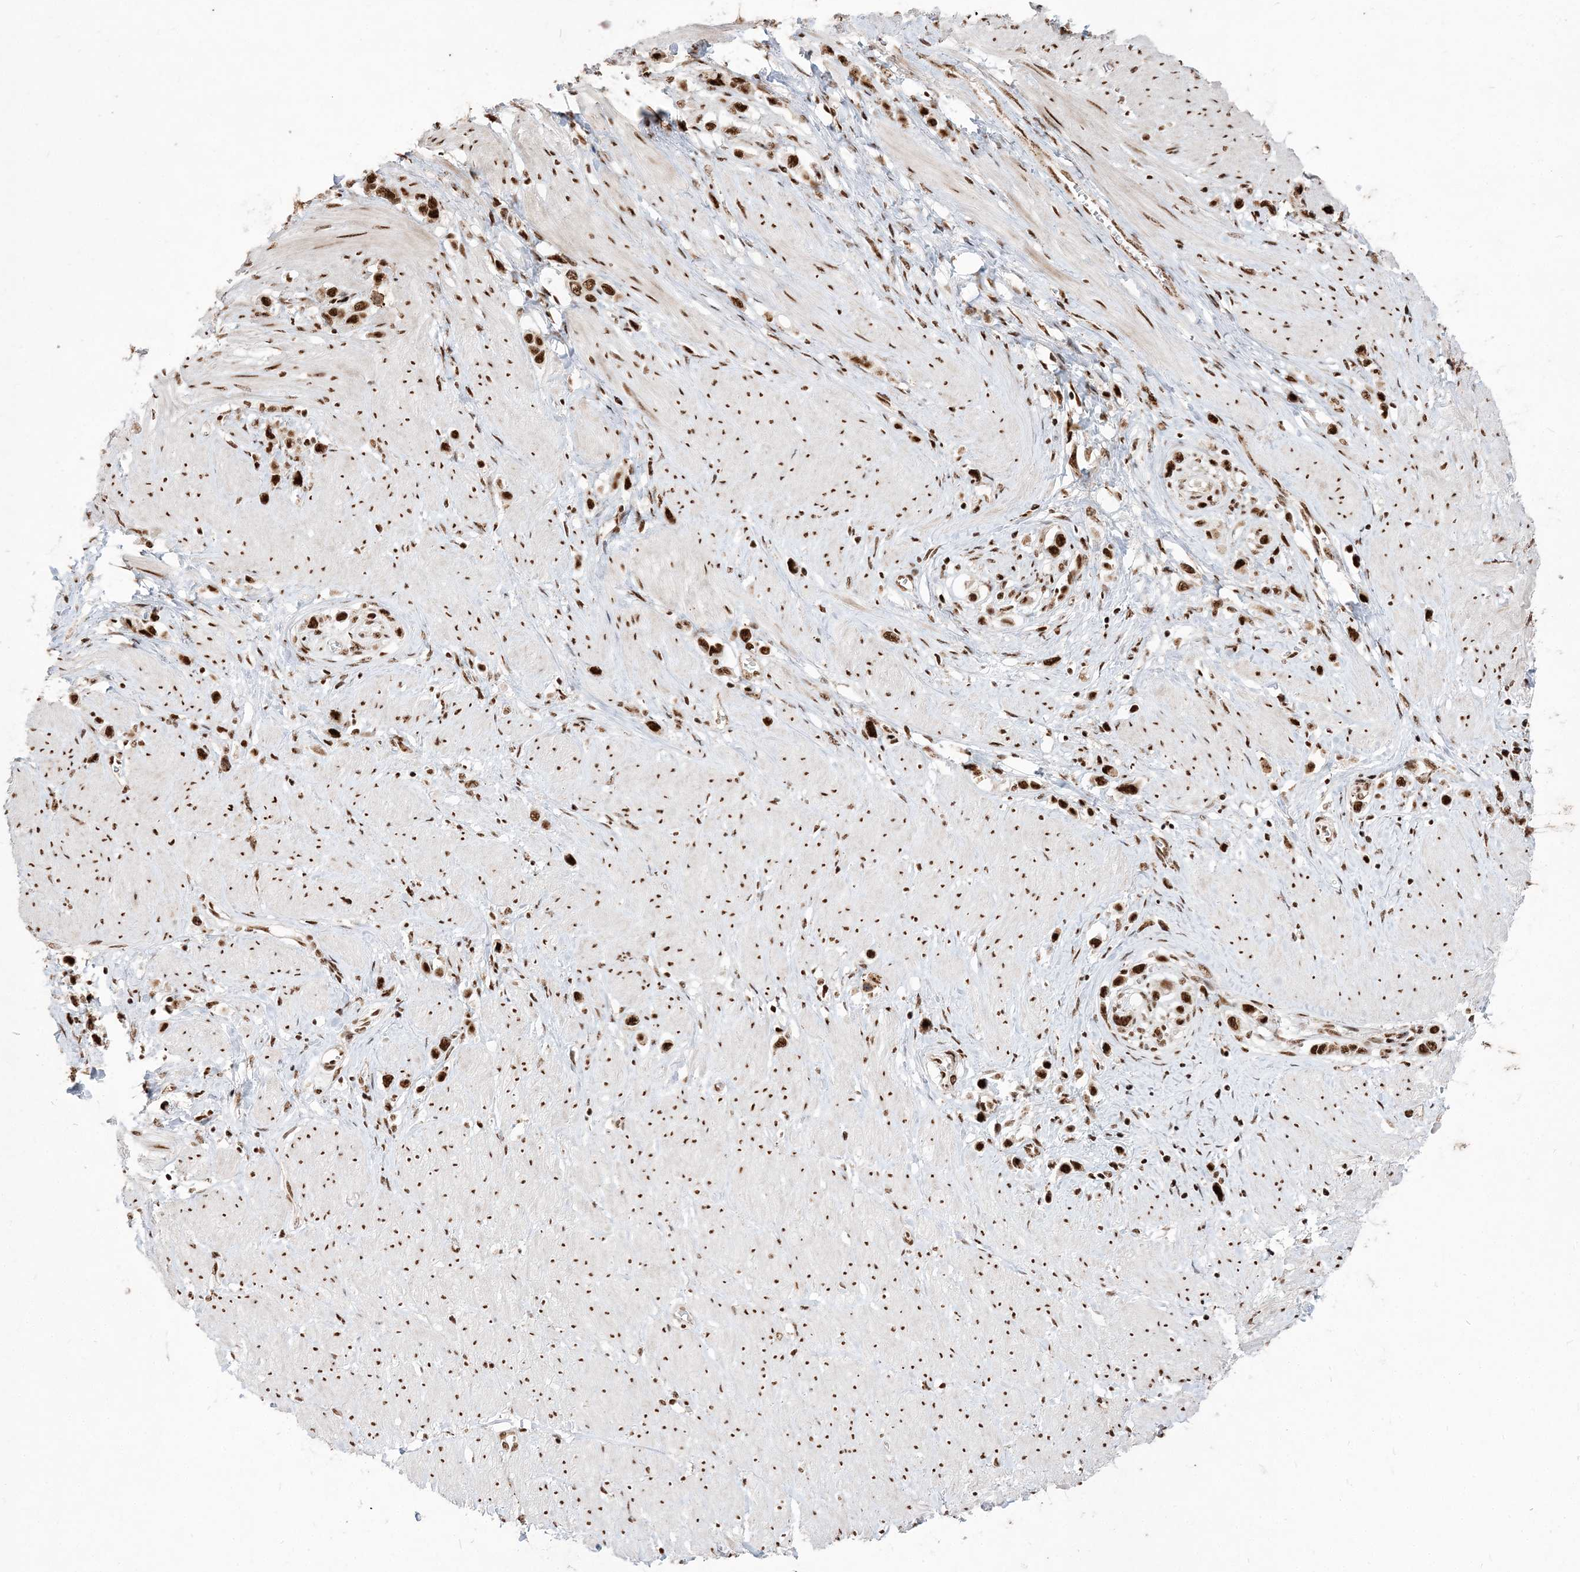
{"staining": {"intensity": "strong", "quantity": ">75%", "location": "nuclear"}, "tissue": "stomach cancer", "cell_type": "Tumor cells", "image_type": "cancer", "snomed": [{"axis": "morphology", "description": "Normal tissue, NOS"}, {"axis": "morphology", "description": "Adenocarcinoma, NOS"}, {"axis": "topography", "description": "Stomach, upper"}, {"axis": "topography", "description": "Stomach"}], "caption": "A photomicrograph of human stomach cancer (adenocarcinoma) stained for a protein shows strong nuclear brown staining in tumor cells. (brown staining indicates protein expression, while blue staining denotes nuclei).", "gene": "RBM17", "patient": {"sex": "female", "age": 65}}